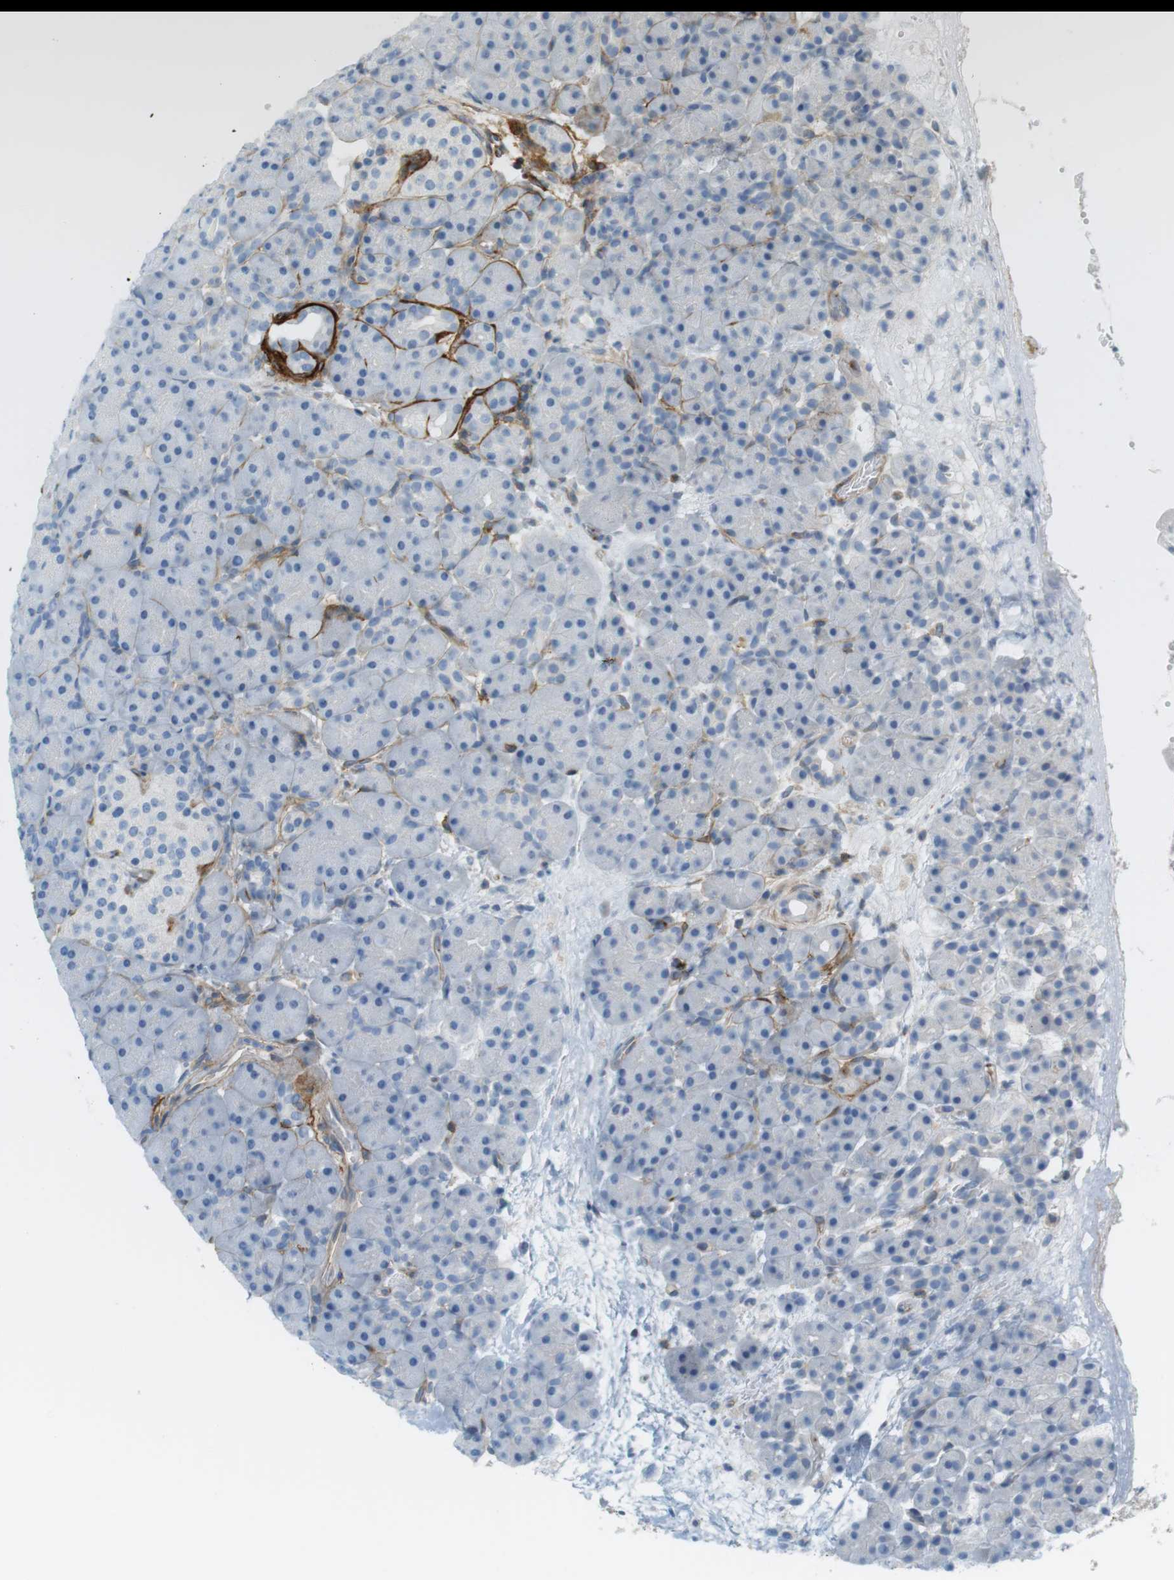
{"staining": {"intensity": "negative", "quantity": "none", "location": "none"}, "tissue": "pancreas", "cell_type": "Exocrine glandular cells", "image_type": "normal", "snomed": [{"axis": "morphology", "description": "Normal tissue, NOS"}, {"axis": "topography", "description": "Pancreas"}], "caption": "Immunohistochemistry (IHC) of benign human pancreas exhibits no positivity in exocrine glandular cells. Brightfield microscopy of immunohistochemistry (IHC) stained with DAB (brown) and hematoxylin (blue), captured at high magnification.", "gene": "F2R", "patient": {"sex": "male", "age": 66}}